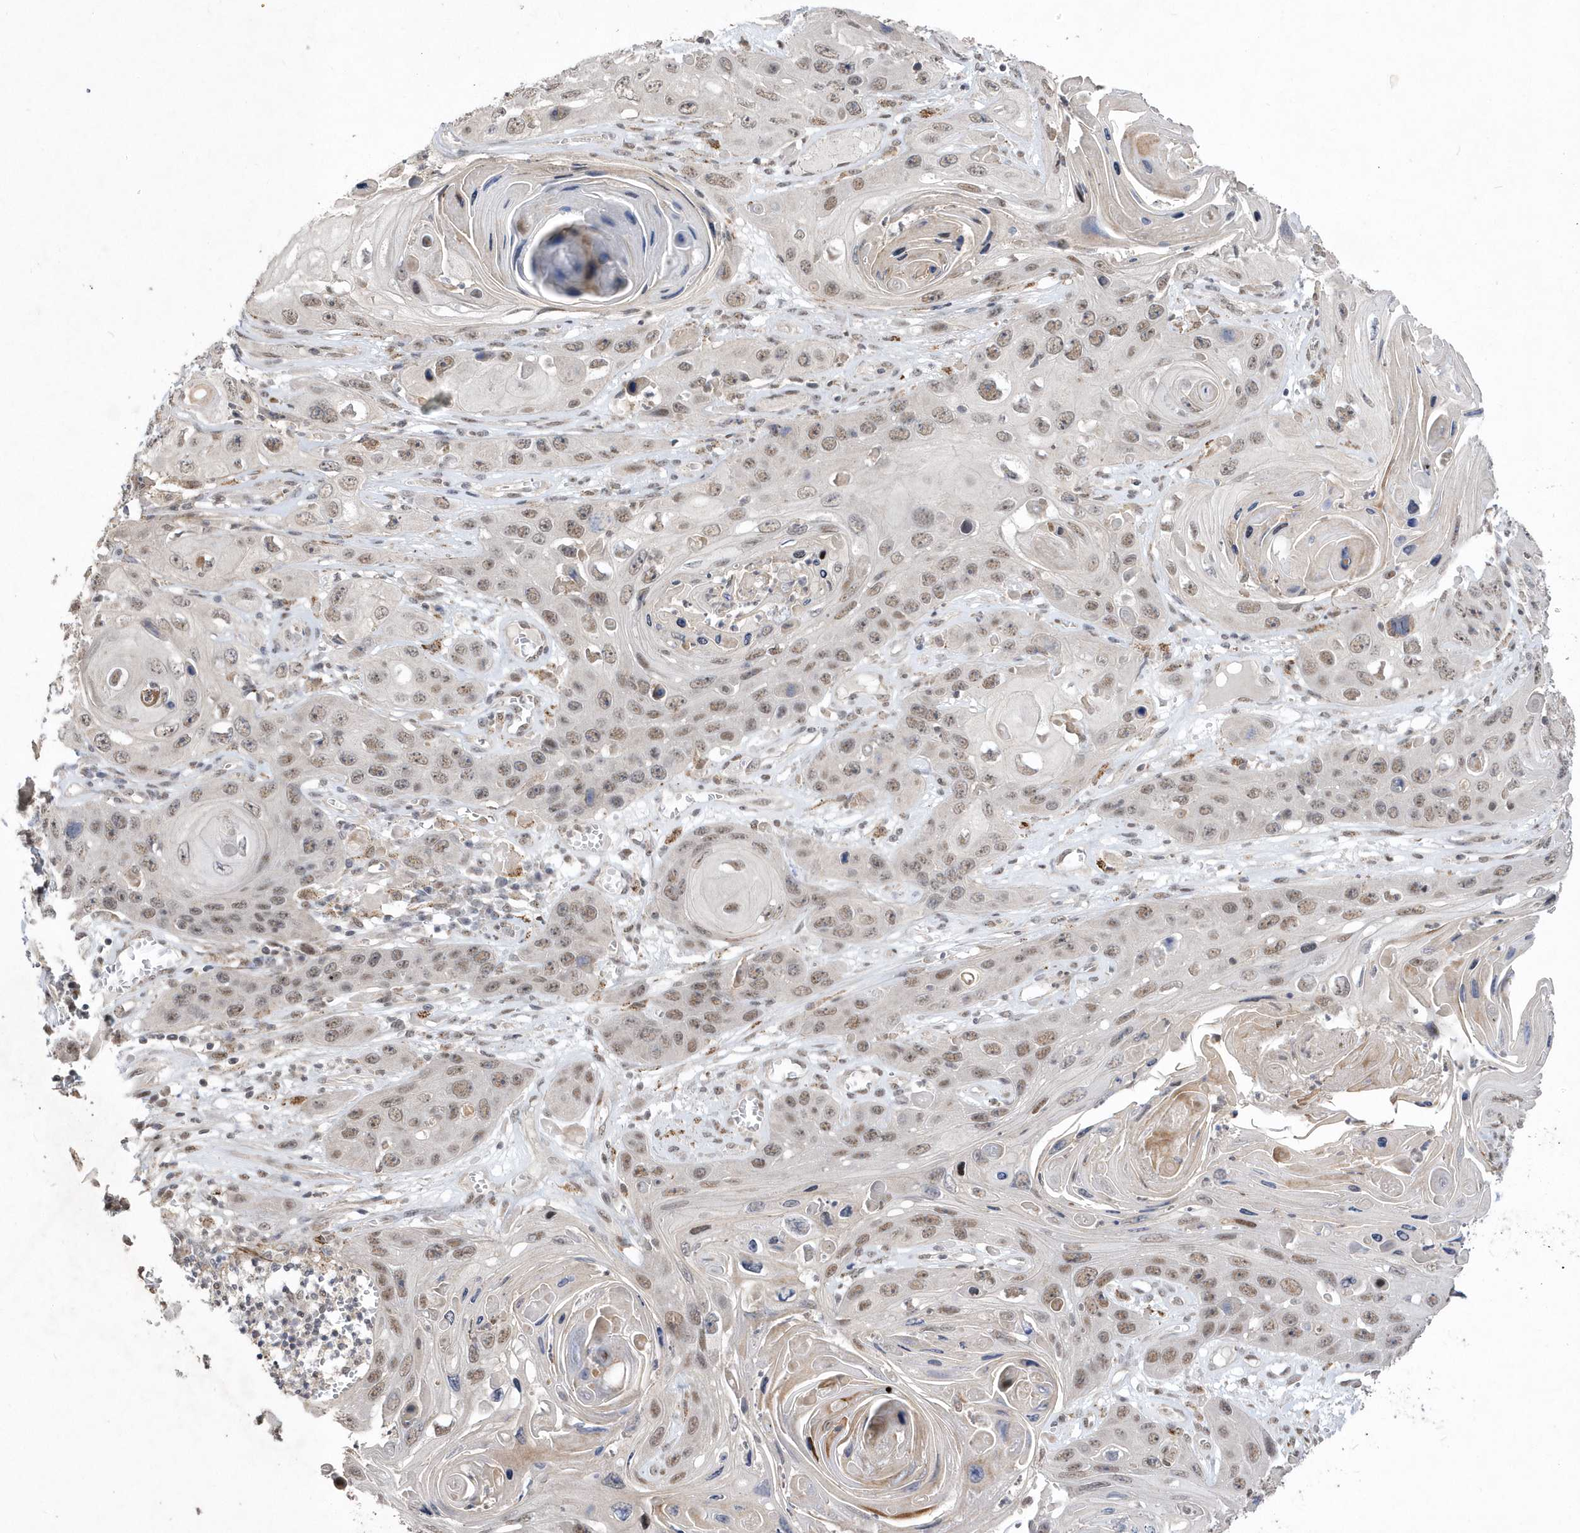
{"staining": {"intensity": "weak", "quantity": ">75%", "location": "nuclear"}, "tissue": "skin cancer", "cell_type": "Tumor cells", "image_type": "cancer", "snomed": [{"axis": "morphology", "description": "Squamous cell carcinoma, NOS"}, {"axis": "topography", "description": "Skin"}], "caption": "Immunohistochemistry of human skin cancer displays low levels of weak nuclear positivity in approximately >75% of tumor cells.", "gene": "BOD1L1", "patient": {"sex": "male", "age": 55}}